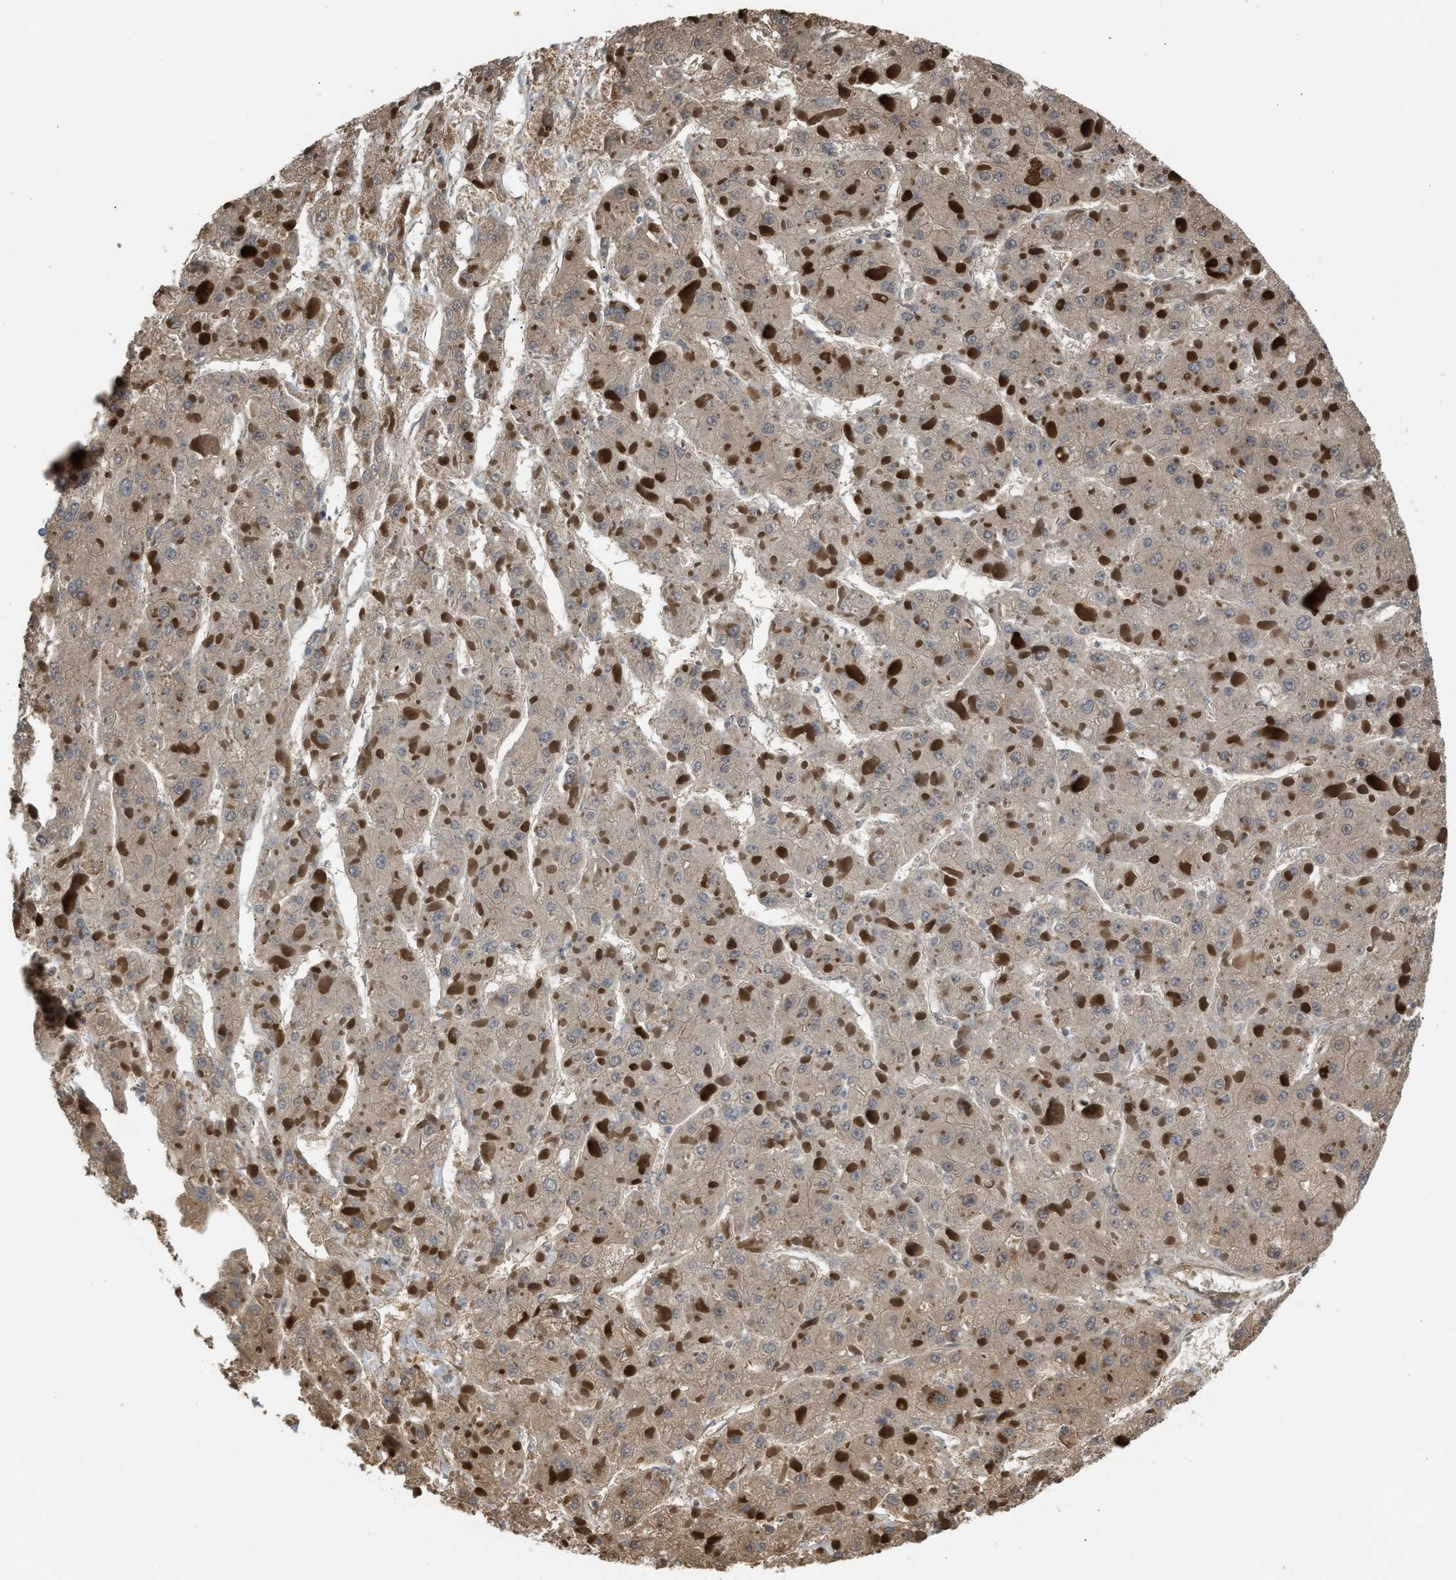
{"staining": {"intensity": "weak", "quantity": ">75%", "location": "cytoplasmic/membranous"}, "tissue": "liver cancer", "cell_type": "Tumor cells", "image_type": "cancer", "snomed": [{"axis": "morphology", "description": "Carcinoma, Hepatocellular, NOS"}, {"axis": "topography", "description": "Liver"}], "caption": "Immunohistochemistry micrograph of human hepatocellular carcinoma (liver) stained for a protein (brown), which reveals low levels of weak cytoplasmic/membranous positivity in about >75% of tumor cells.", "gene": "BAG3", "patient": {"sex": "female", "age": 73}}